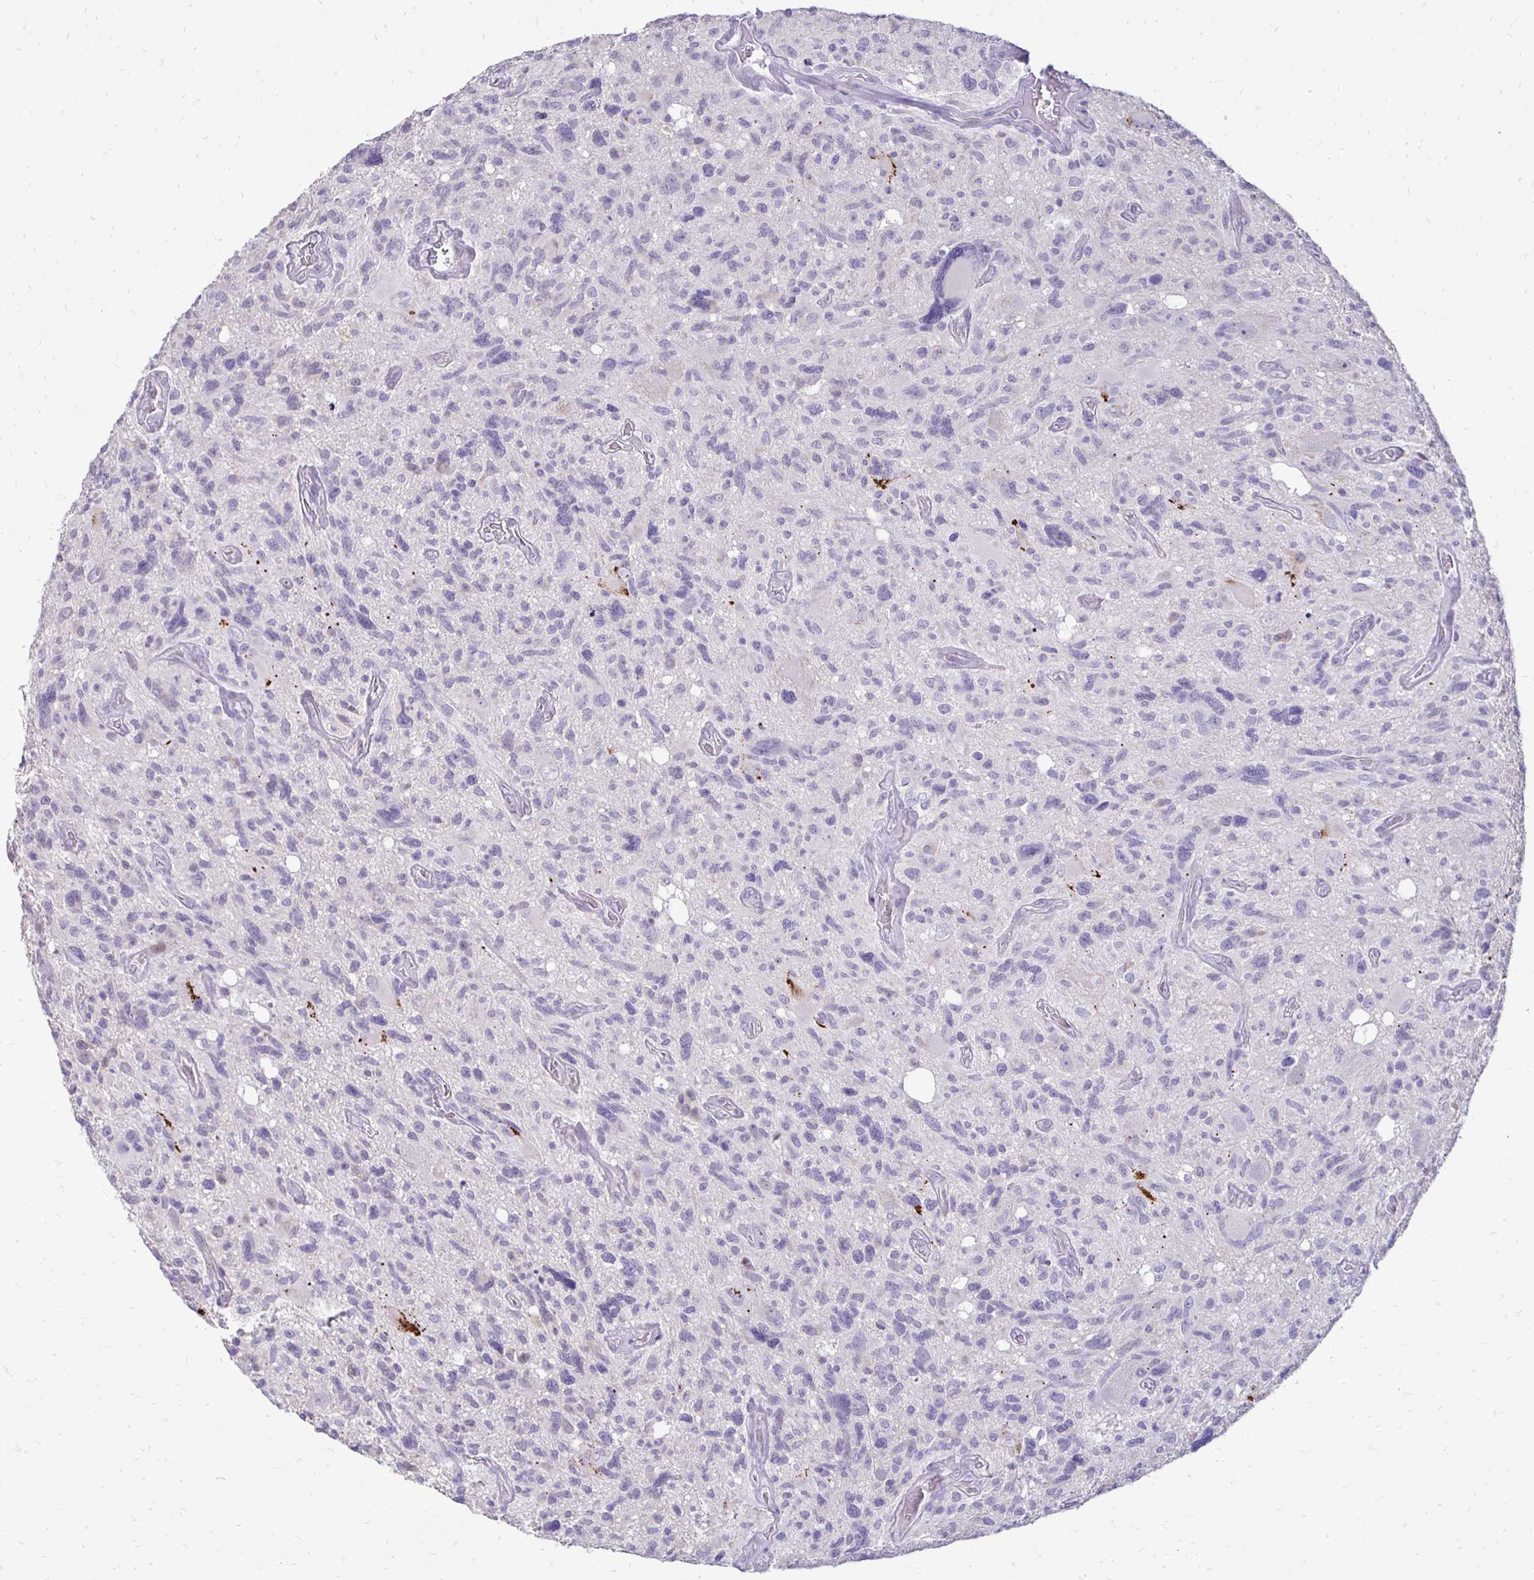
{"staining": {"intensity": "negative", "quantity": "none", "location": "none"}, "tissue": "glioma", "cell_type": "Tumor cells", "image_type": "cancer", "snomed": [{"axis": "morphology", "description": "Glioma, malignant, High grade"}, {"axis": "topography", "description": "Brain"}], "caption": "Histopathology image shows no protein positivity in tumor cells of malignant high-grade glioma tissue. (Stains: DAB immunohistochemistry with hematoxylin counter stain, Microscopy: brightfield microscopy at high magnification).", "gene": "GAS2", "patient": {"sex": "male", "age": 49}}